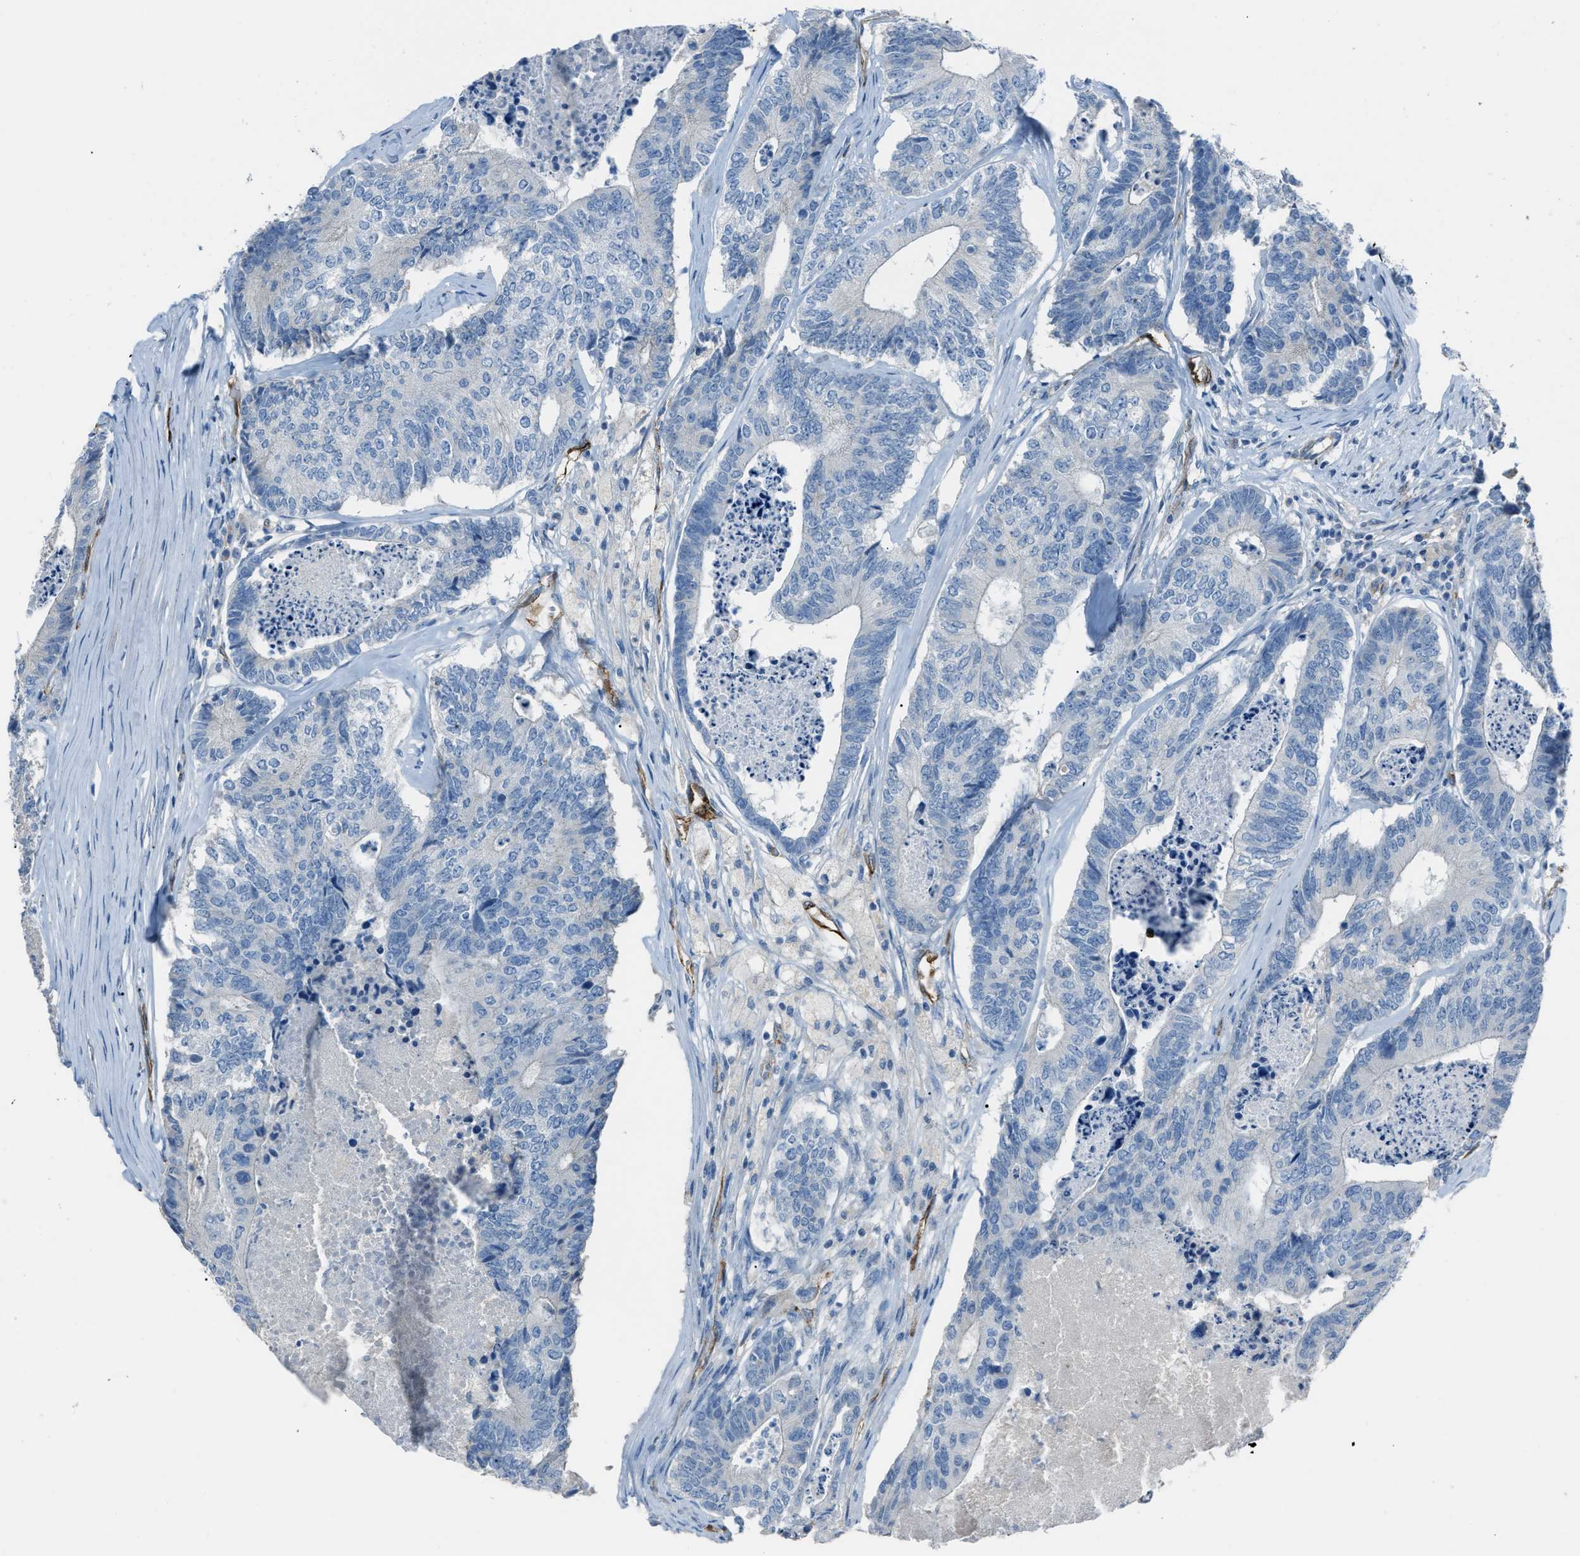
{"staining": {"intensity": "negative", "quantity": "none", "location": "none"}, "tissue": "colorectal cancer", "cell_type": "Tumor cells", "image_type": "cancer", "snomed": [{"axis": "morphology", "description": "Adenocarcinoma, NOS"}, {"axis": "topography", "description": "Colon"}], "caption": "High magnification brightfield microscopy of adenocarcinoma (colorectal) stained with DAB (3,3'-diaminobenzidine) (brown) and counterstained with hematoxylin (blue): tumor cells show no significant staining.", "gene": "SLC22A15", "patient": {"sex": "female", "age": 67}}